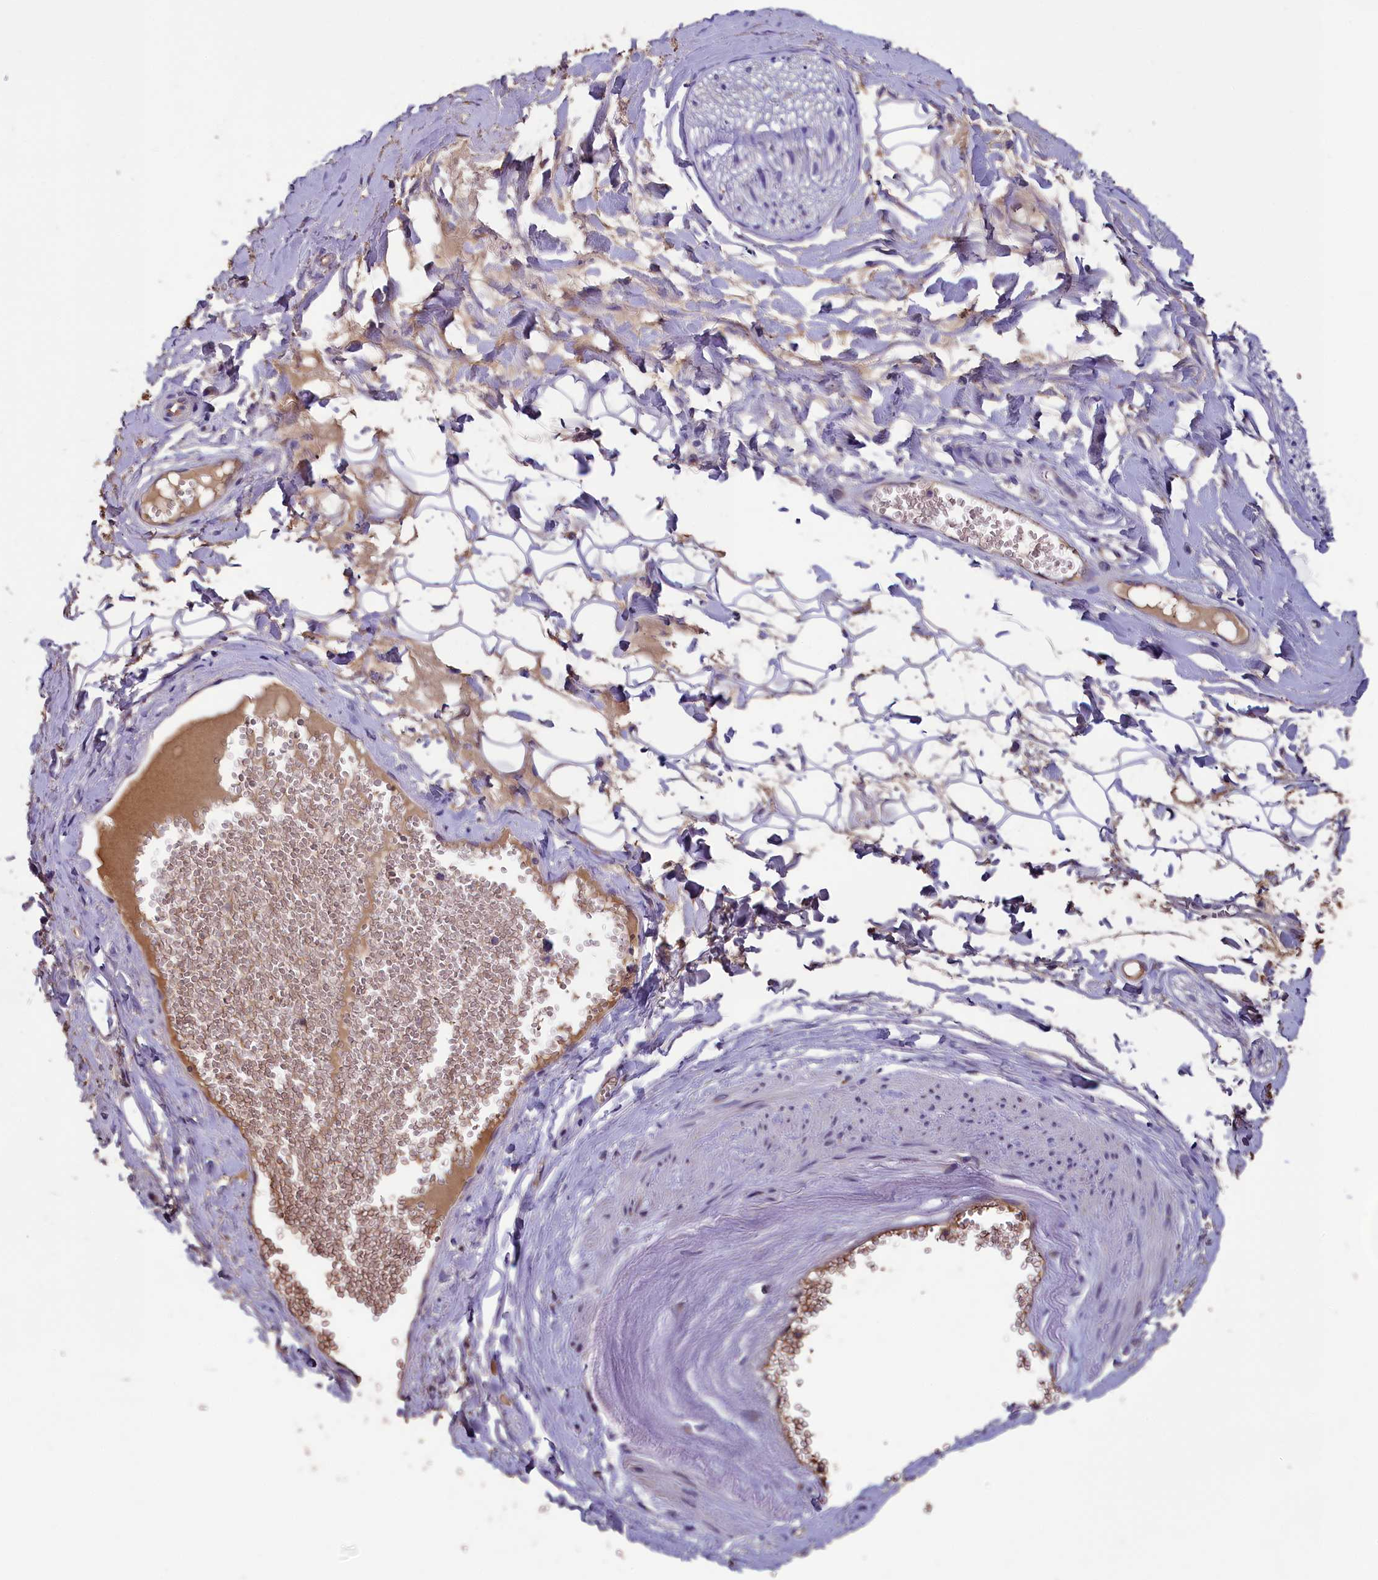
{"staining": {"intensity": "negative", "quantity": "none", "location": "none"}, "tissue": "adipose tissue", "cell_type": "Adipocytes", "image_type": "normal", "snomed": [{"axis": "morphology", "description": "Normal tissue, NOS"}, {"axis": "morphology", "description": "Inflammation, NOS"}, {"axis": "topography", "description": "Salivary gland"}, {"axis": "topography", "description": "Peripheral nerve tissue"}], "caption": "Adipocytes are negative for protein expression in benign human adipose tissue. (Stains: DAB immunohistochemistry with hematoxylin counter stain, Microscopy: brightfield microscopy at high magnification).", "gene": "ABCC8", "patient": {"sex": "female", "age": 75}}